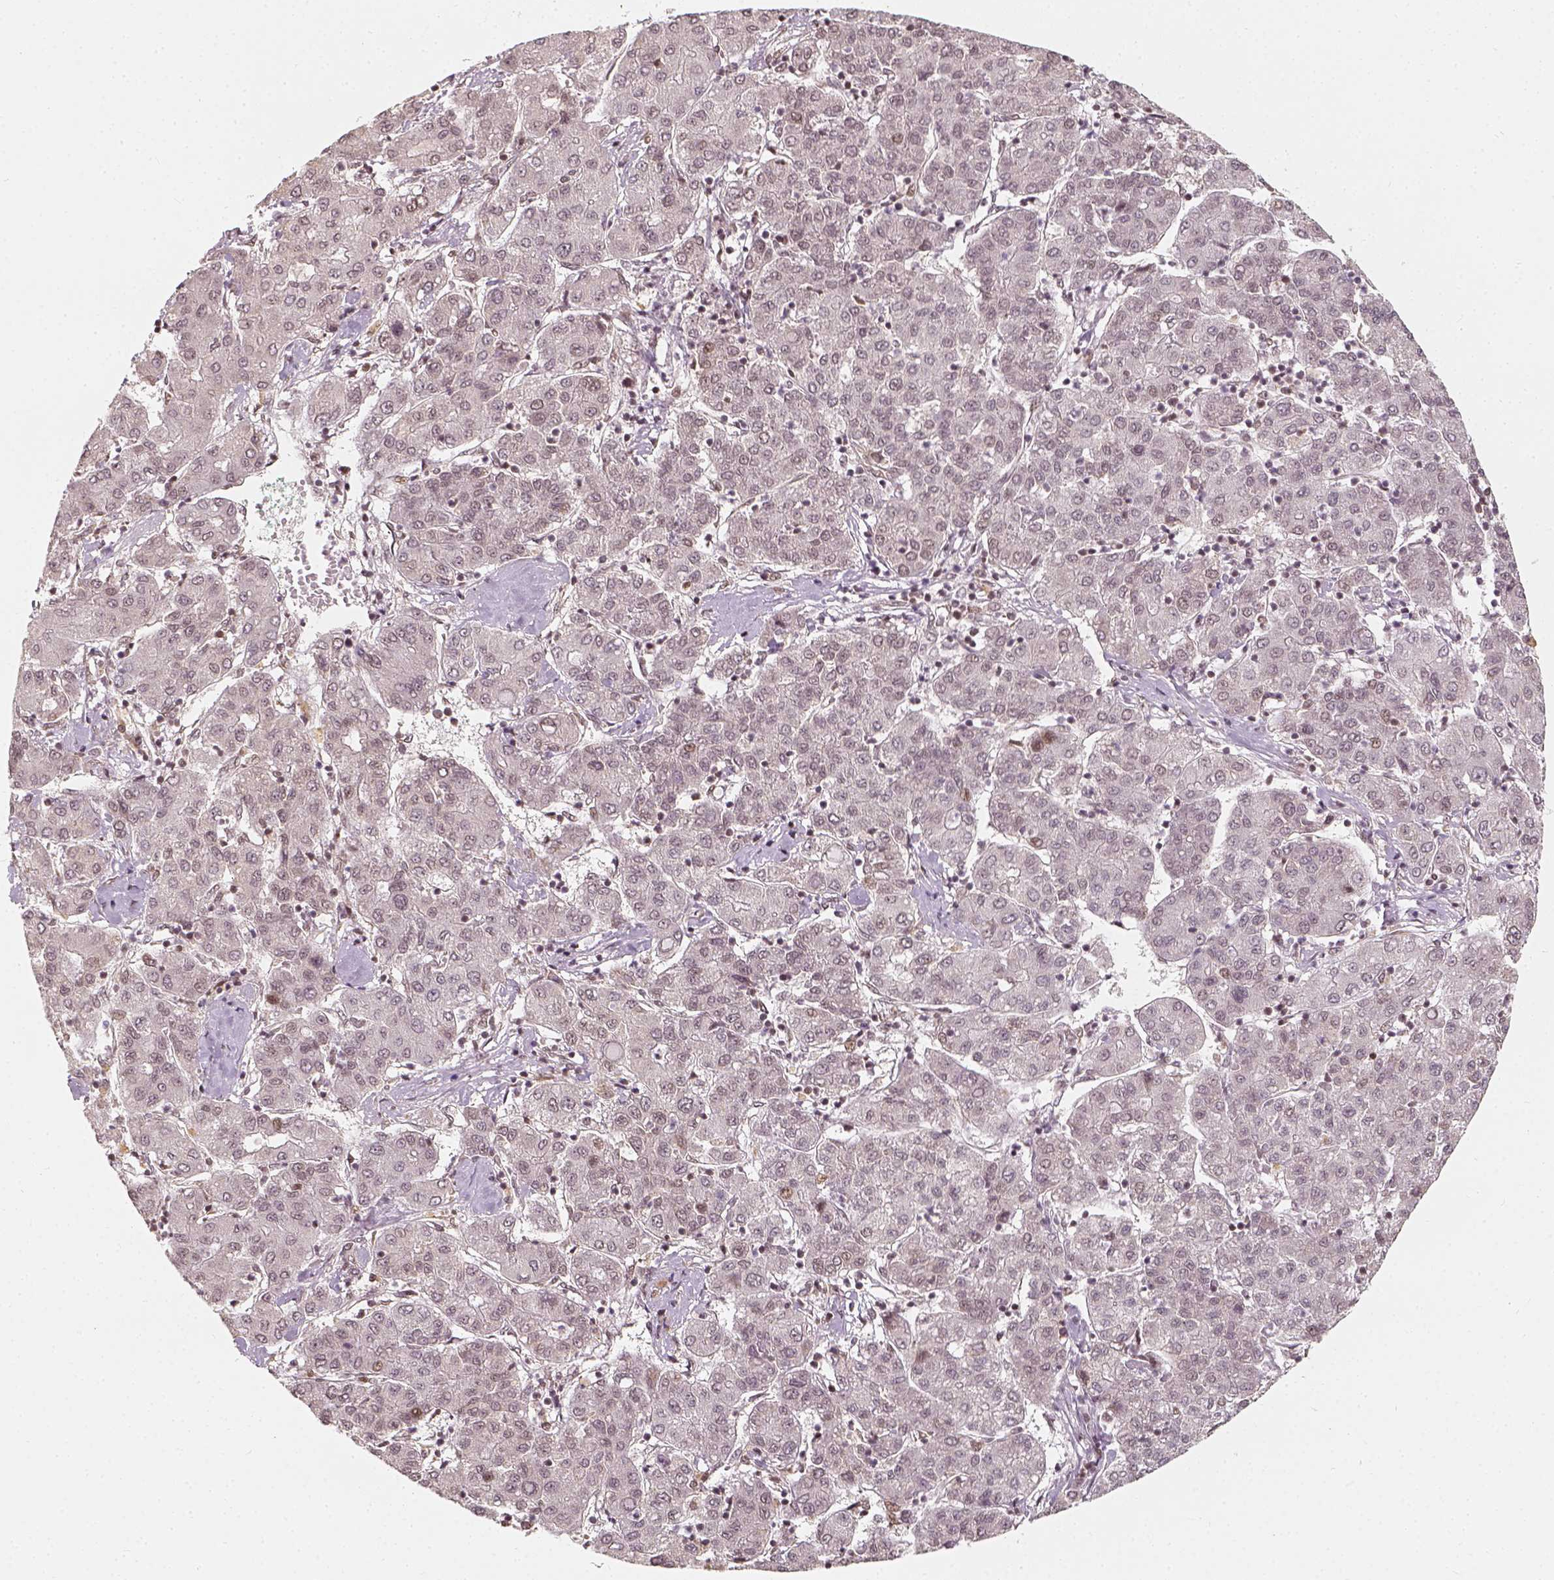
{"staining": {"intensity": "negative", "quantity": "none", "location": "none"}, "tissue": "liver cancer", "cell_type": "Tumor cells", "image_type": "cancer", "snomed": [{"axis": "morphology", "description": "Carcinoma, Hepatocellular, NOS"}, {"axis": "topography", "description": "Liver"}], "caption": "Immunohistochemical staining of human hepatocellular carcinoma (liver) shows no significant expression in tumor cells.", "gene": "ZMAT3", "patient": {"sex": "male", "age": 65}}